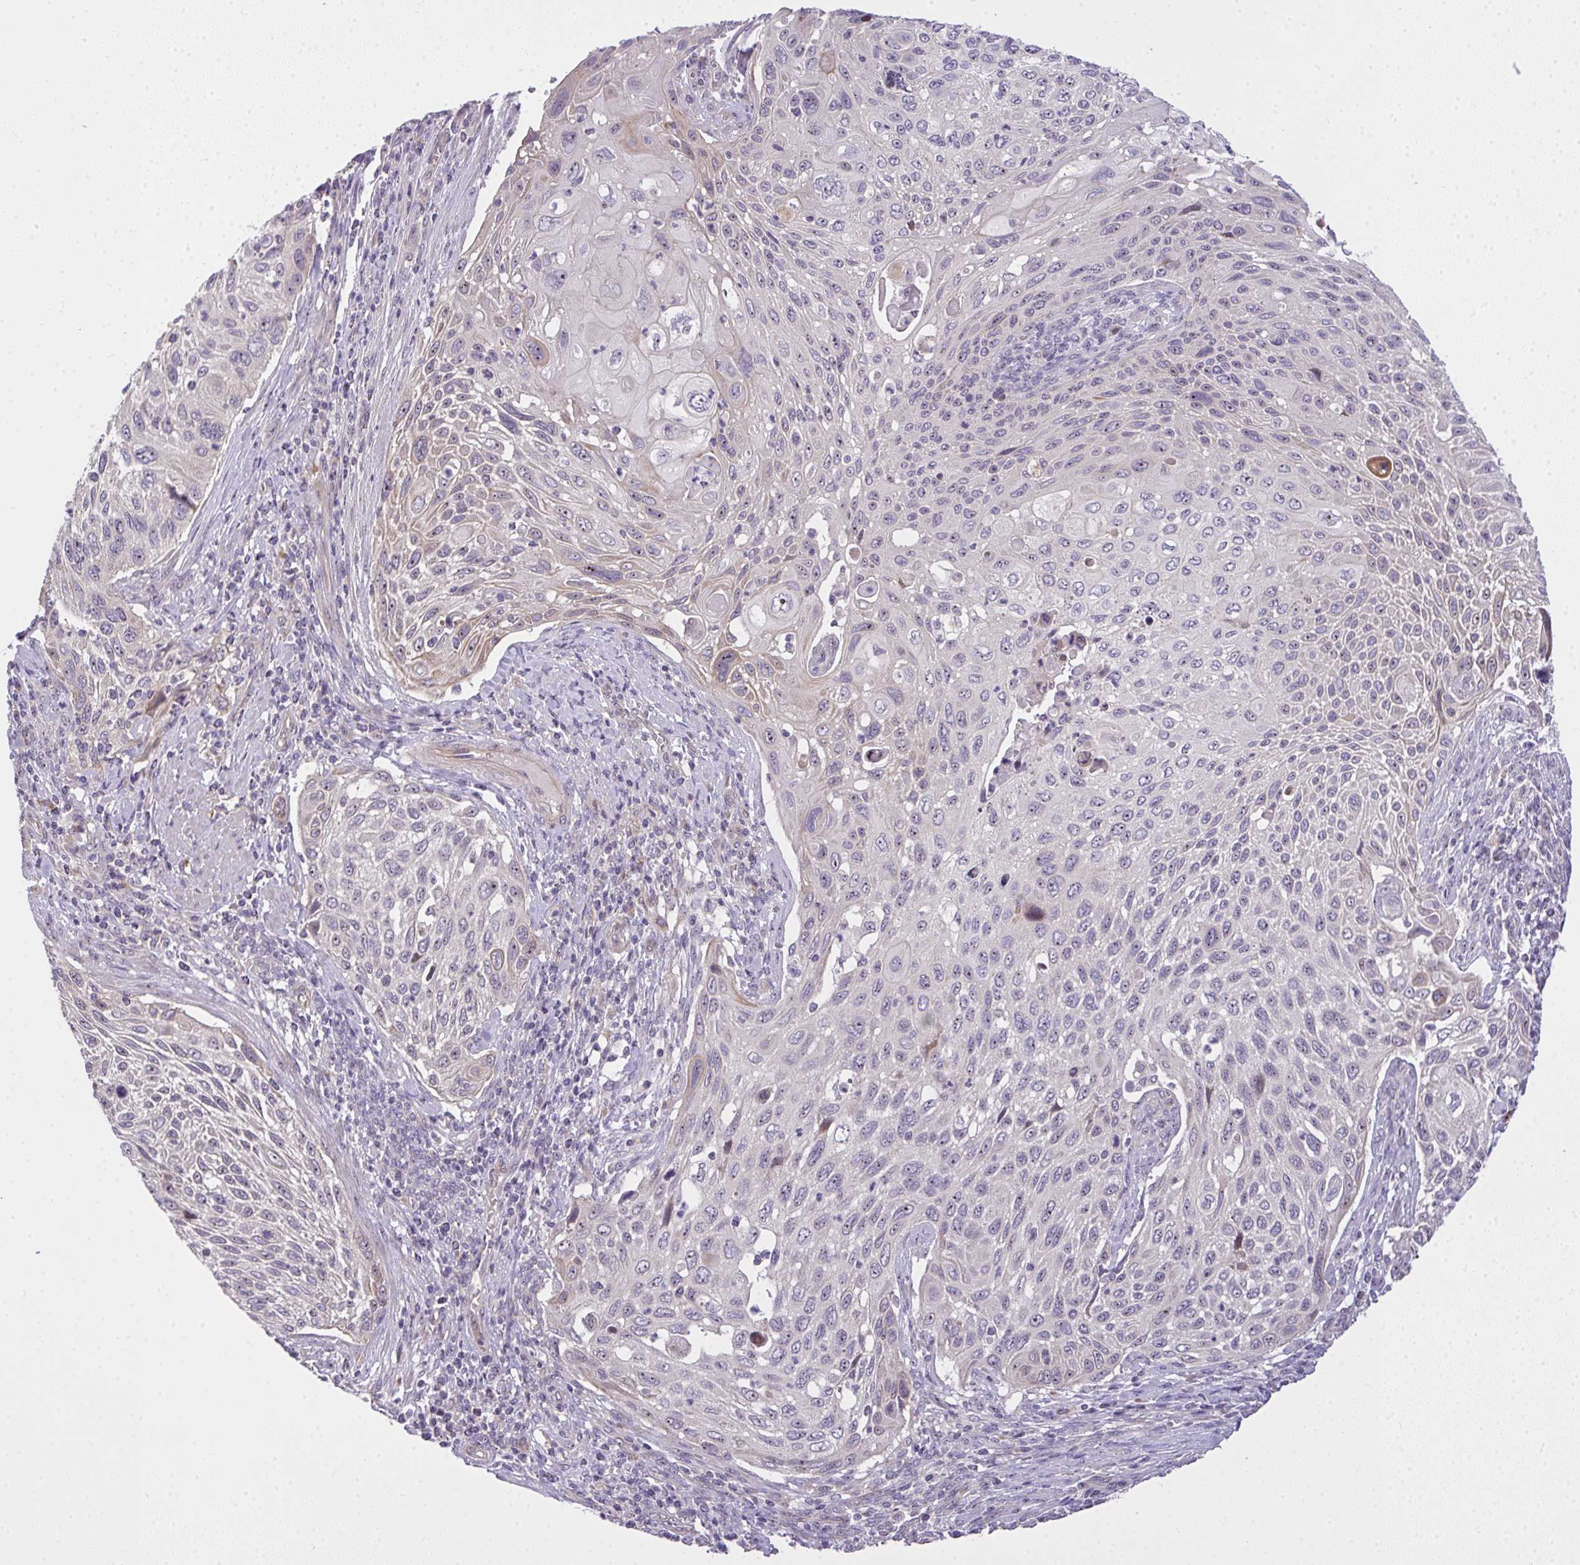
{"staining": {"intensity": "negative", "quantity": "none", "location": "none"}, "tissue": "cervical cancer", "cell_type": "Tumor cells", "image_type": "cancer", "snomed": [{"axis": "morphology", "description": "Squamous cell carcinoma, NOS"}, {"axis": "topography", "description": "Cervix"}], "caption": "This photomicrograph is of cervical squamous cell carcinoma stained with immunohistochemistry (IHC) to label a protein in brown with the nuclei are counter-stained blue. There is no positivity in tumor cells.", "gene": "NT5C1A", "patient": {"sex": "female", "age": 70}}